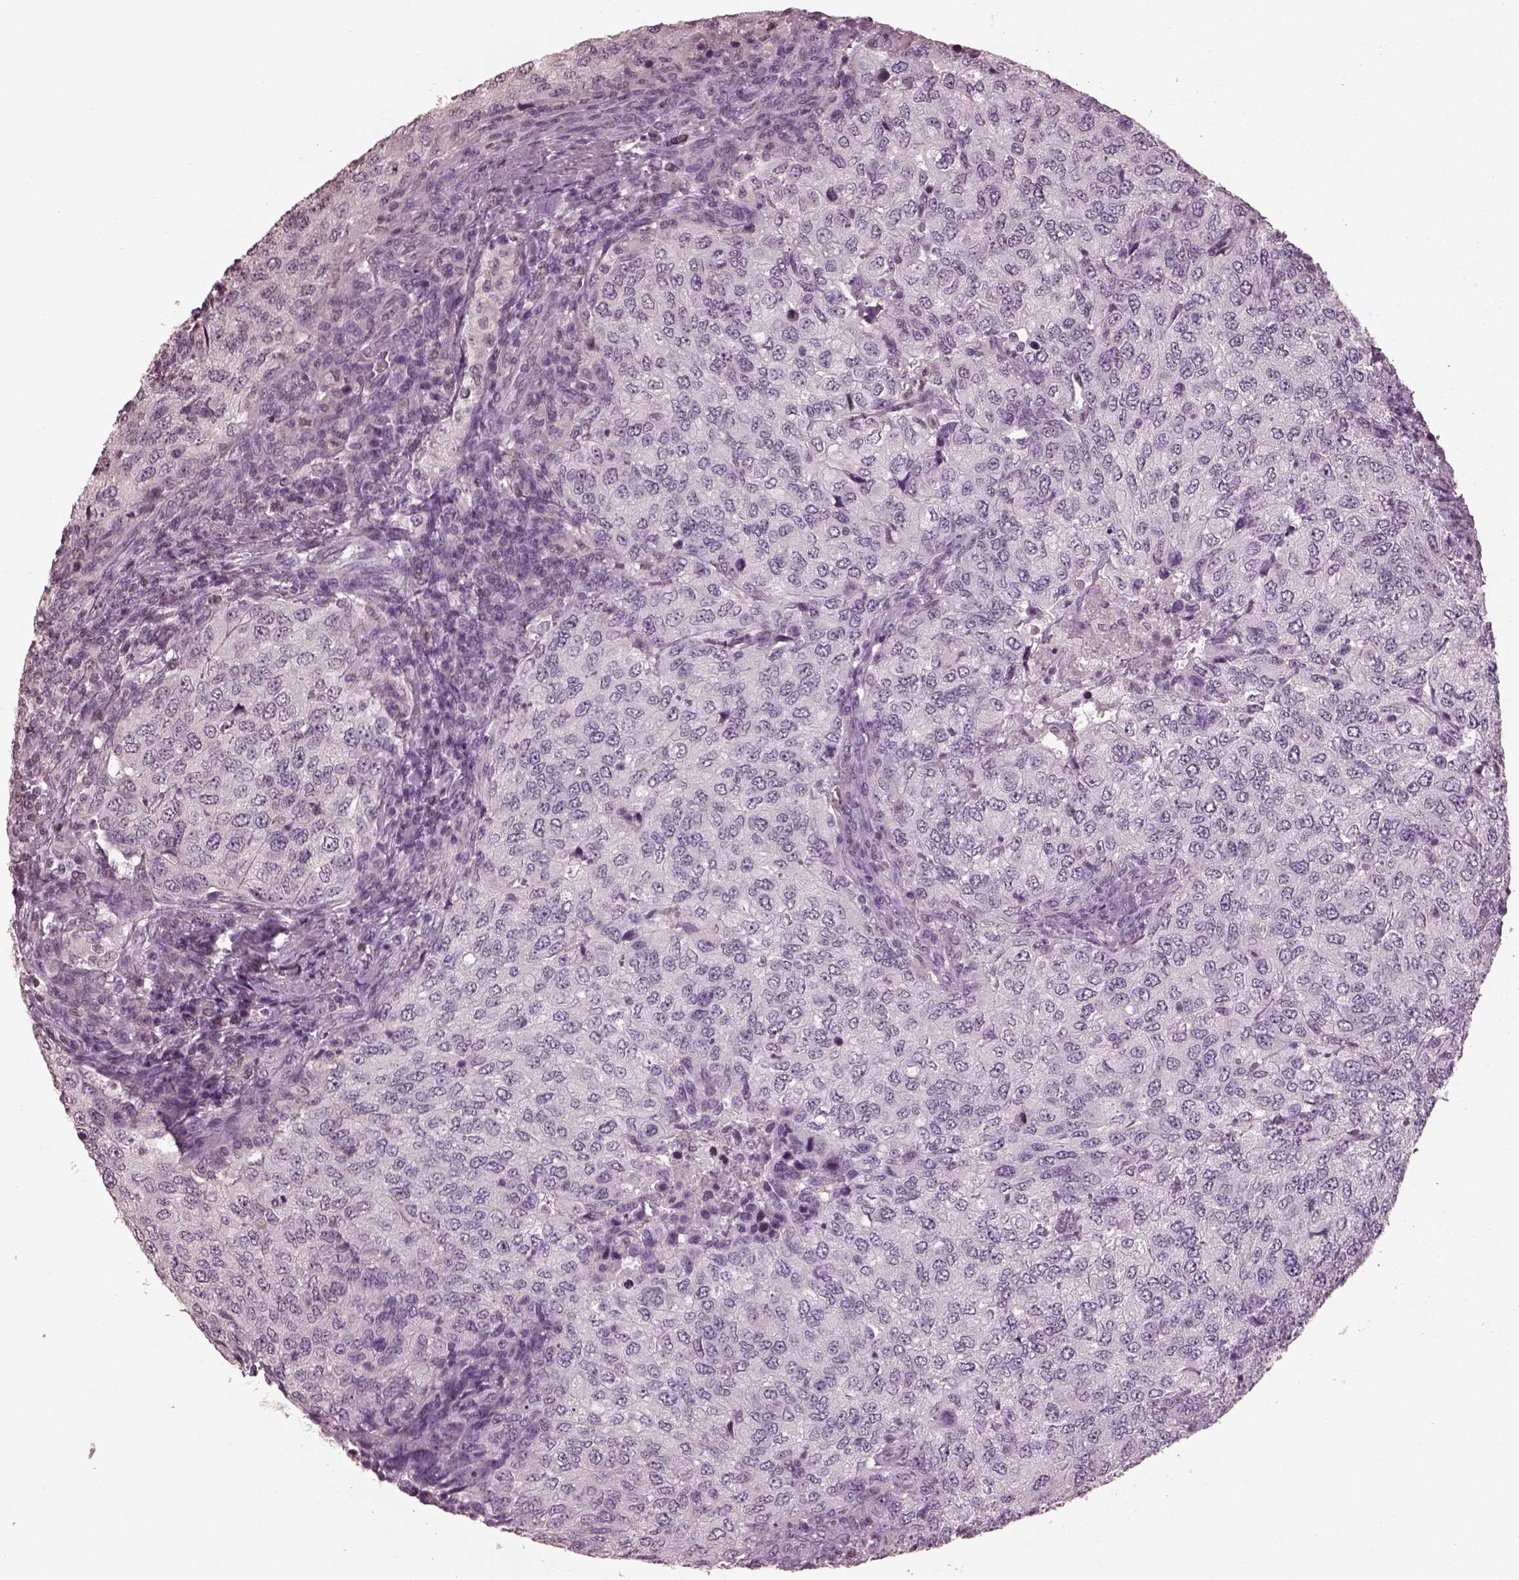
{"staining": {"intensity": "negative", "quantity": "none", "location": "none"}, "tissue": "urothelial cancer", "cell_type": "Tumor cells", "image_type": "cancer", "snomed": [{"axis": "morphology", "description": "Urothelial carcinoma, High grade"}, {"axis": "topography", "description": "Urinary bladder"}], "caption": "IHC photomicrograph of urothelial cancer stained for a protein (brown), which shows no staining in tumor cells.", "gene": "TSKS", "patient": {"sex": "female", "age": 78}}